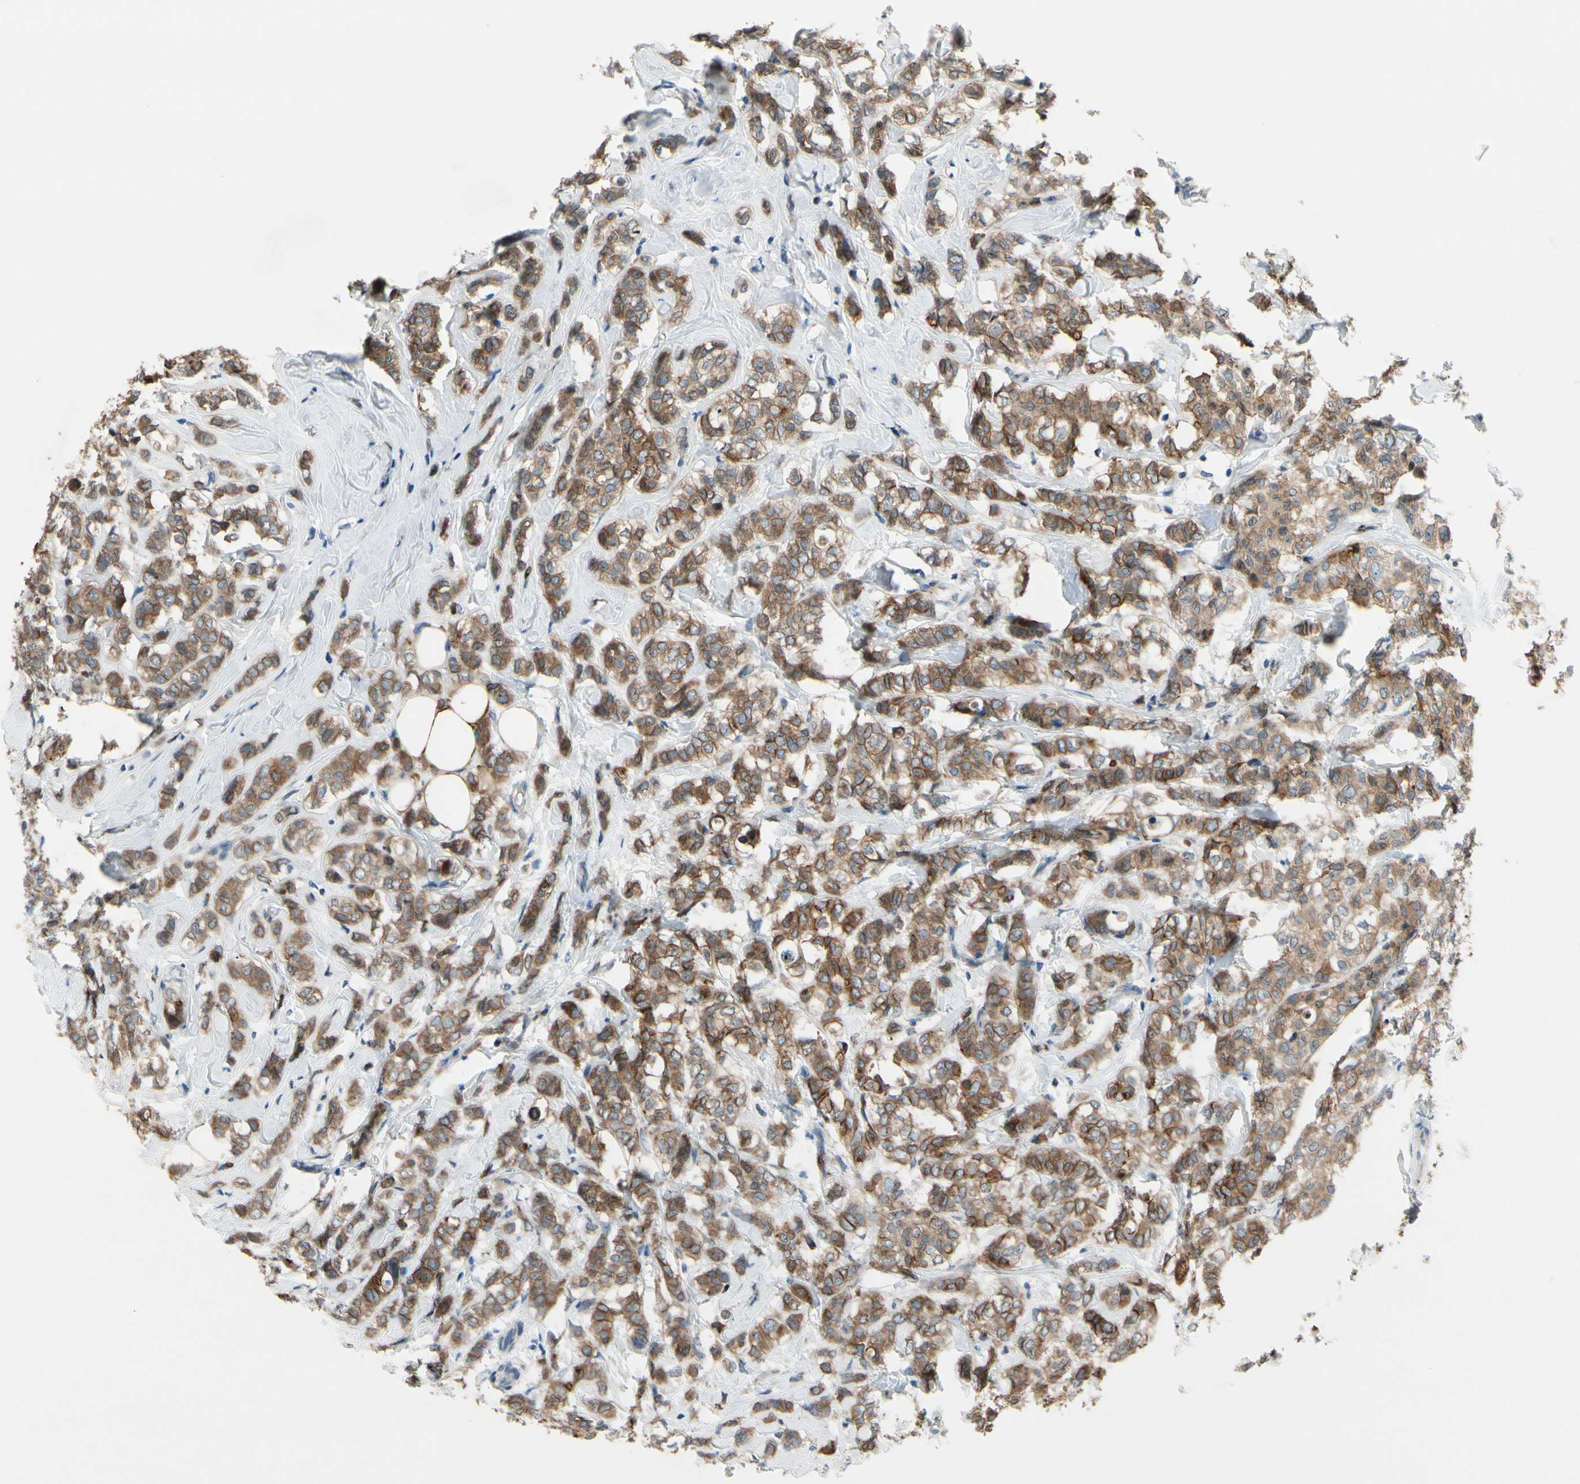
{"staining": {"intensity": "moderate", "quantity": ">75%", "location": "cytoplasmic/membranous"}, "tissue": "breast cancer", "cell_type": "Tumor cells", "image_type": "cancer", "snomed": [{"axis": "morphology", "description": "Lobular carcinoma"}, {"axis": "topography", "description": "Breast"}], "caption": "The micrograph demonstrates immunohistochemical staining of breast cancer (lobular carcinoma). There is moderate cytoplasmic/membranous staining is appreciated in approximately >75% of tumor cells.", "gene": "PRXL2A", "patient": {"sex": "female", "age": 60}}